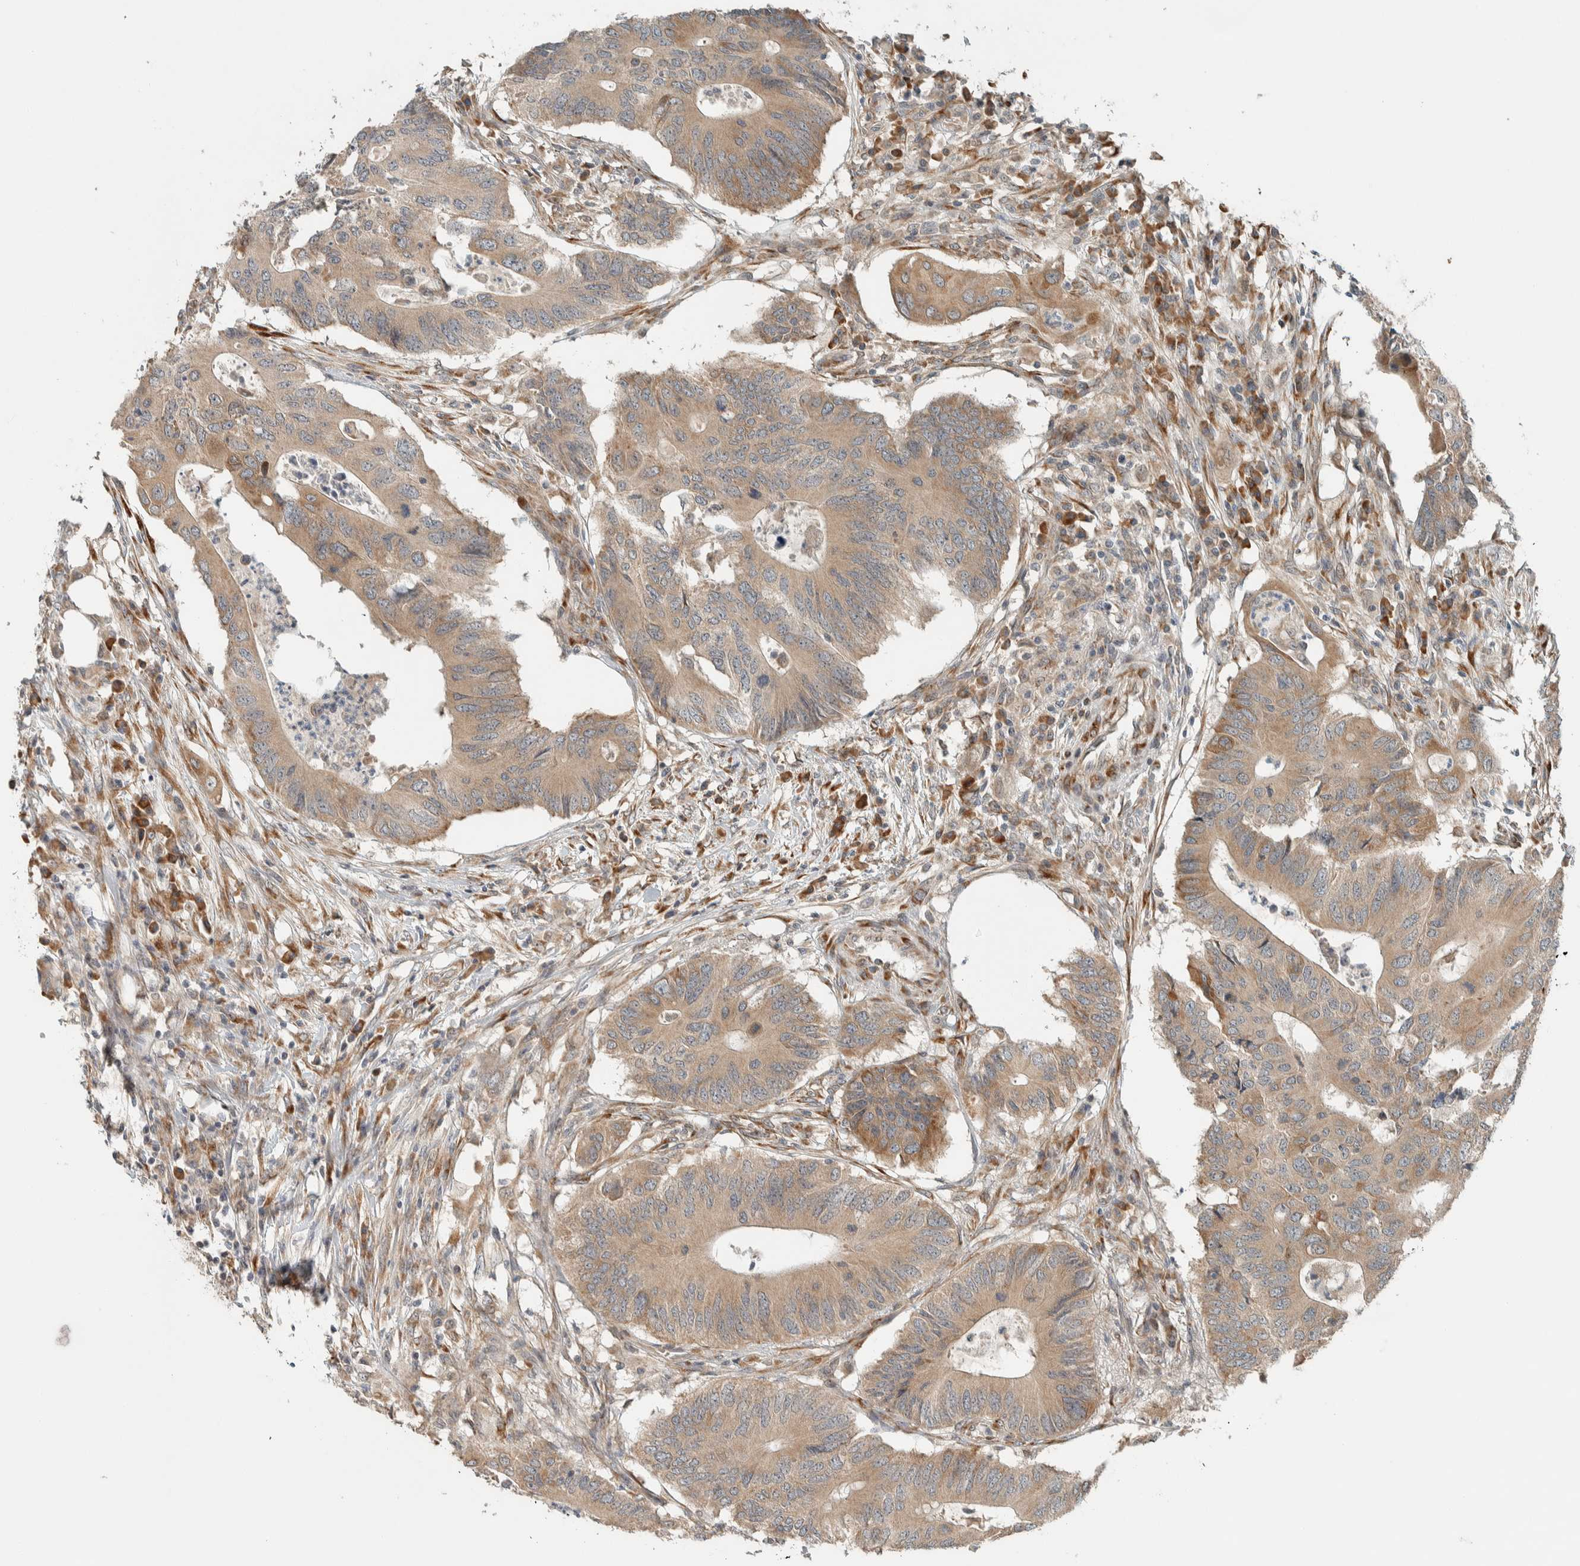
{"staining": {"intensity": "weak", "quantity": ">75%", "location": "cytoplasmic/membranous"}, "tissue": "colorectal cancer", "cell_type": "Tumor cells", "image_type": "cancer", "snomed": [{"axis": "morphology", "description": "Adenocarcinoma, NOS"}, {"axis": "topography", "description": "Colon"}], "caption": "The photomicrograph demonstrates immunohistochemical staining of colorectal cancer (adenocarcinoma). There is weak cytoplasmic/membranous positivity is seen in approximately >75% of tumor cells.", "gene": "CTBP2", "patient": {"sex": "male", "age": 71}}